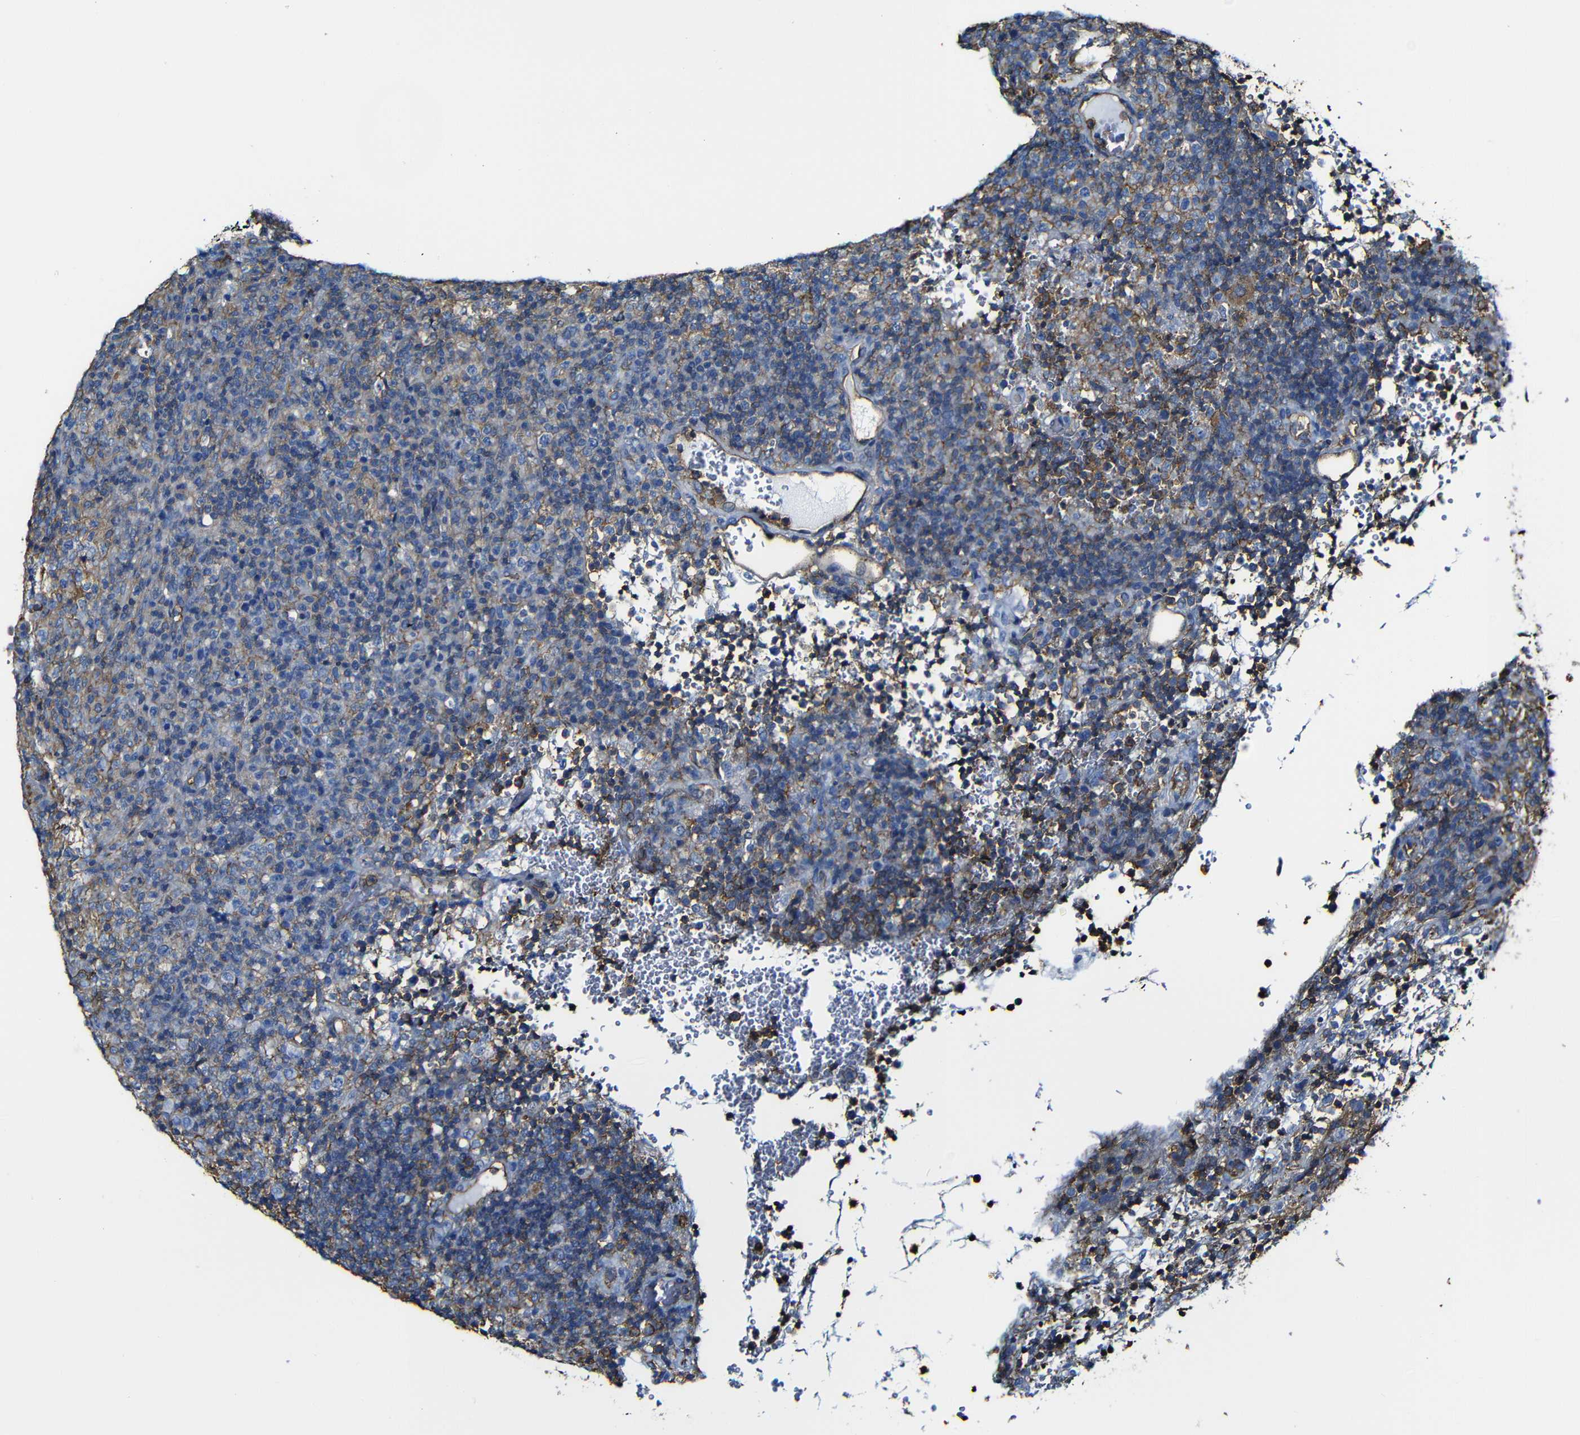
{"staining": {"intensity": "moderate", "quantity": "<25%", "location": "cytoplasmic/membranous"}, "tissue": "lymphoma", "cell_type": "Tumor cells", "image_type": "cancer", "snomed": [{"axis": "morphology", "description": "Malignant lymphoma, non-Hodgkin's type, High grade"}, {"axis": "topography", "description": "Lymph node"}], "caption": "Human high-grade malignant lymphoma, non-Hodgkin's type stained with a brown dye exhibits moderate cytoplasmic/membranous positive staining in about <25% of tumor cells.", "gene": "MSN", "patient": {"sex": "female", "age": 76}}